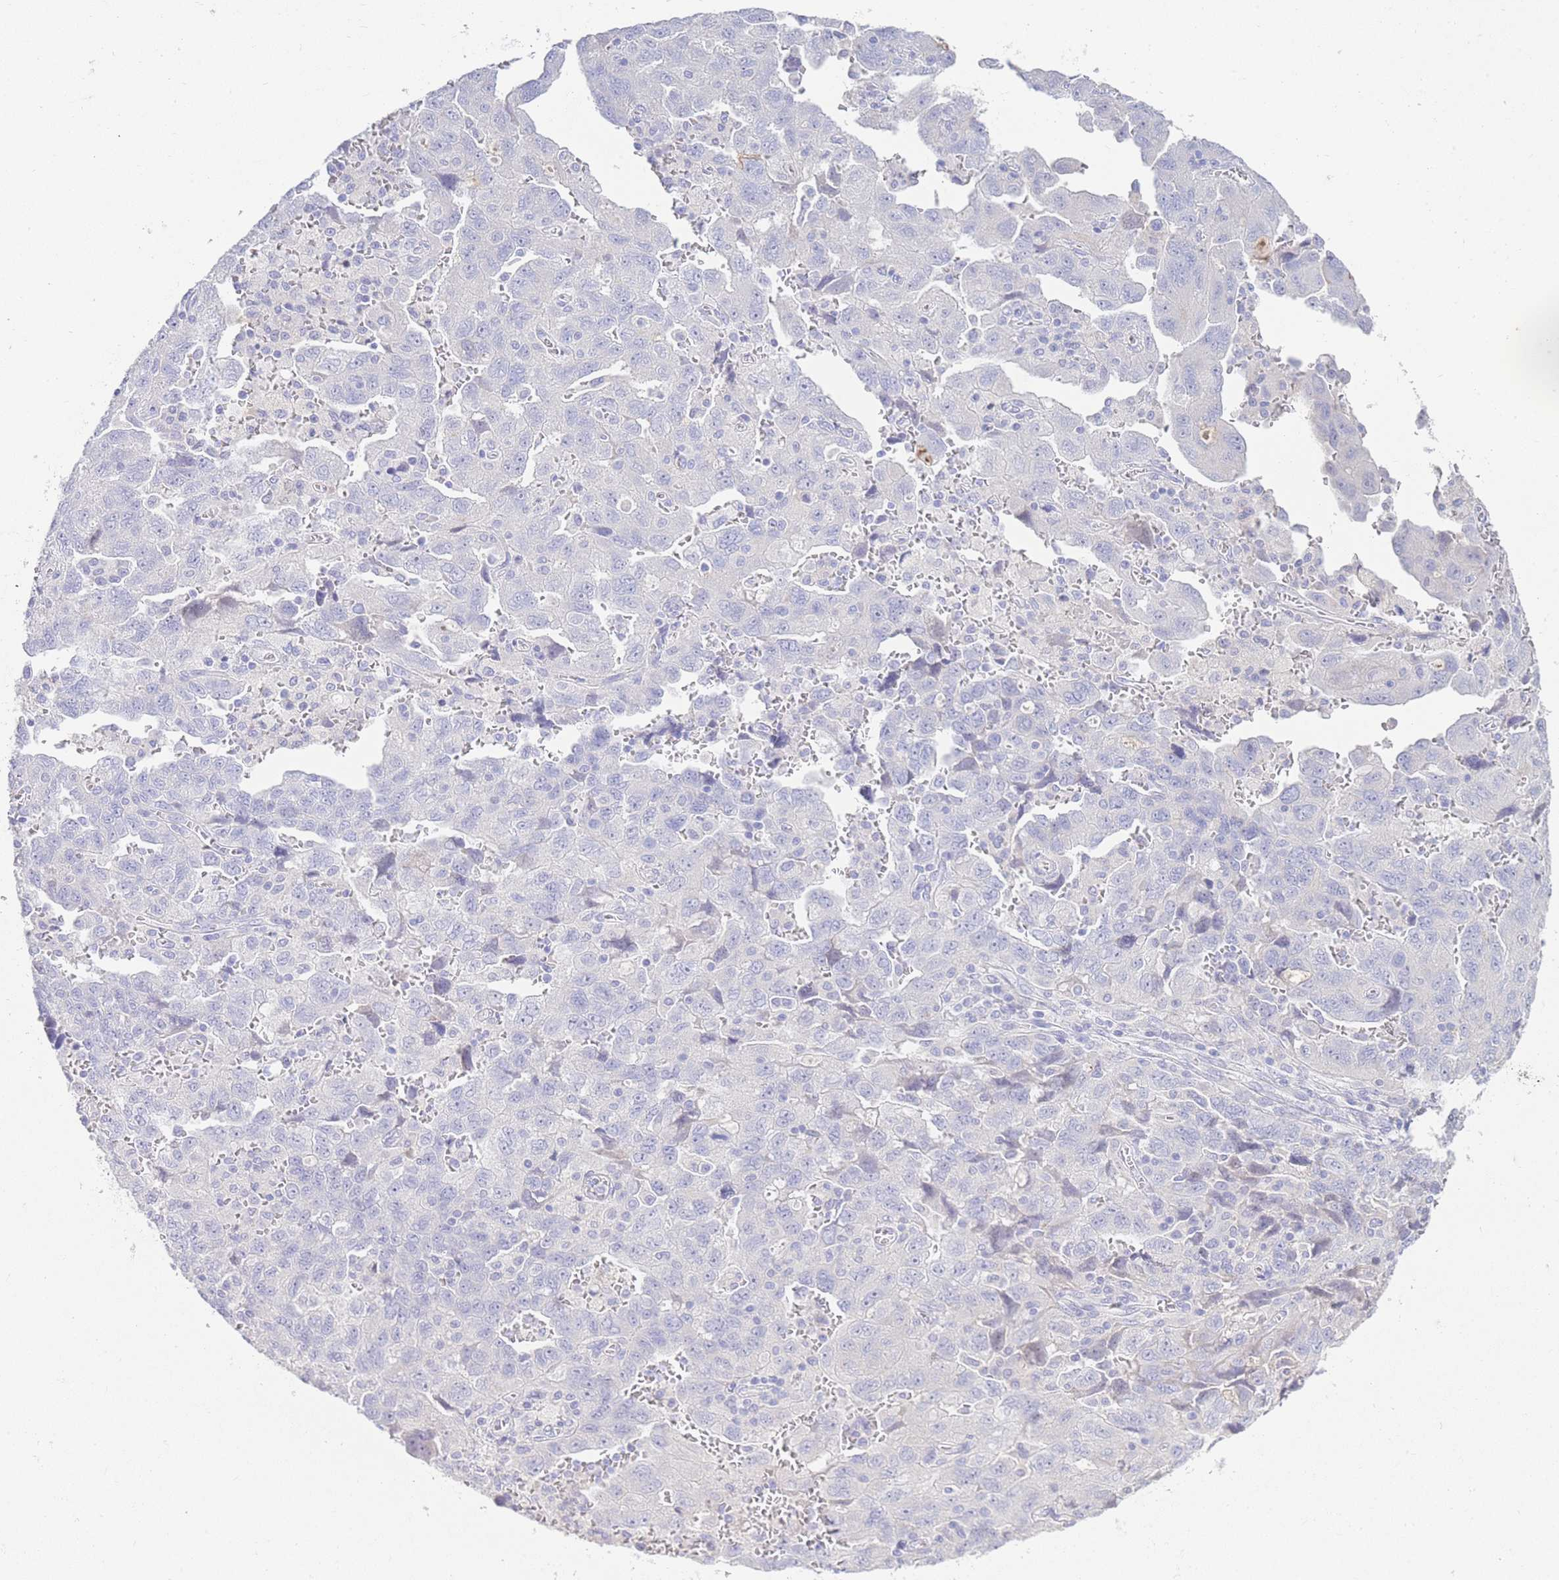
{"staining": {"intensity": "negative", "quantity": "none", "location": "none"}, "tissue": "ovarian cancer", "cell_type": "Tumor cells", "image_type": "cancer", "snomed": [{"axis": "morphology", "description": "Carcinoma, NOS"}, {"axis": "morphology", "description": "Cystadenocarcinoma, serous, NOS"}, {"axis": "topography", "description": "Ovary"}], "caption": "Immunohistochemistry photomicrograph of ovarian cancer stained for a protein (brown), which shows no staining in tumor cells.", "gene": "LRRC37A", "patient": {"sex": "female", "age": 69}}